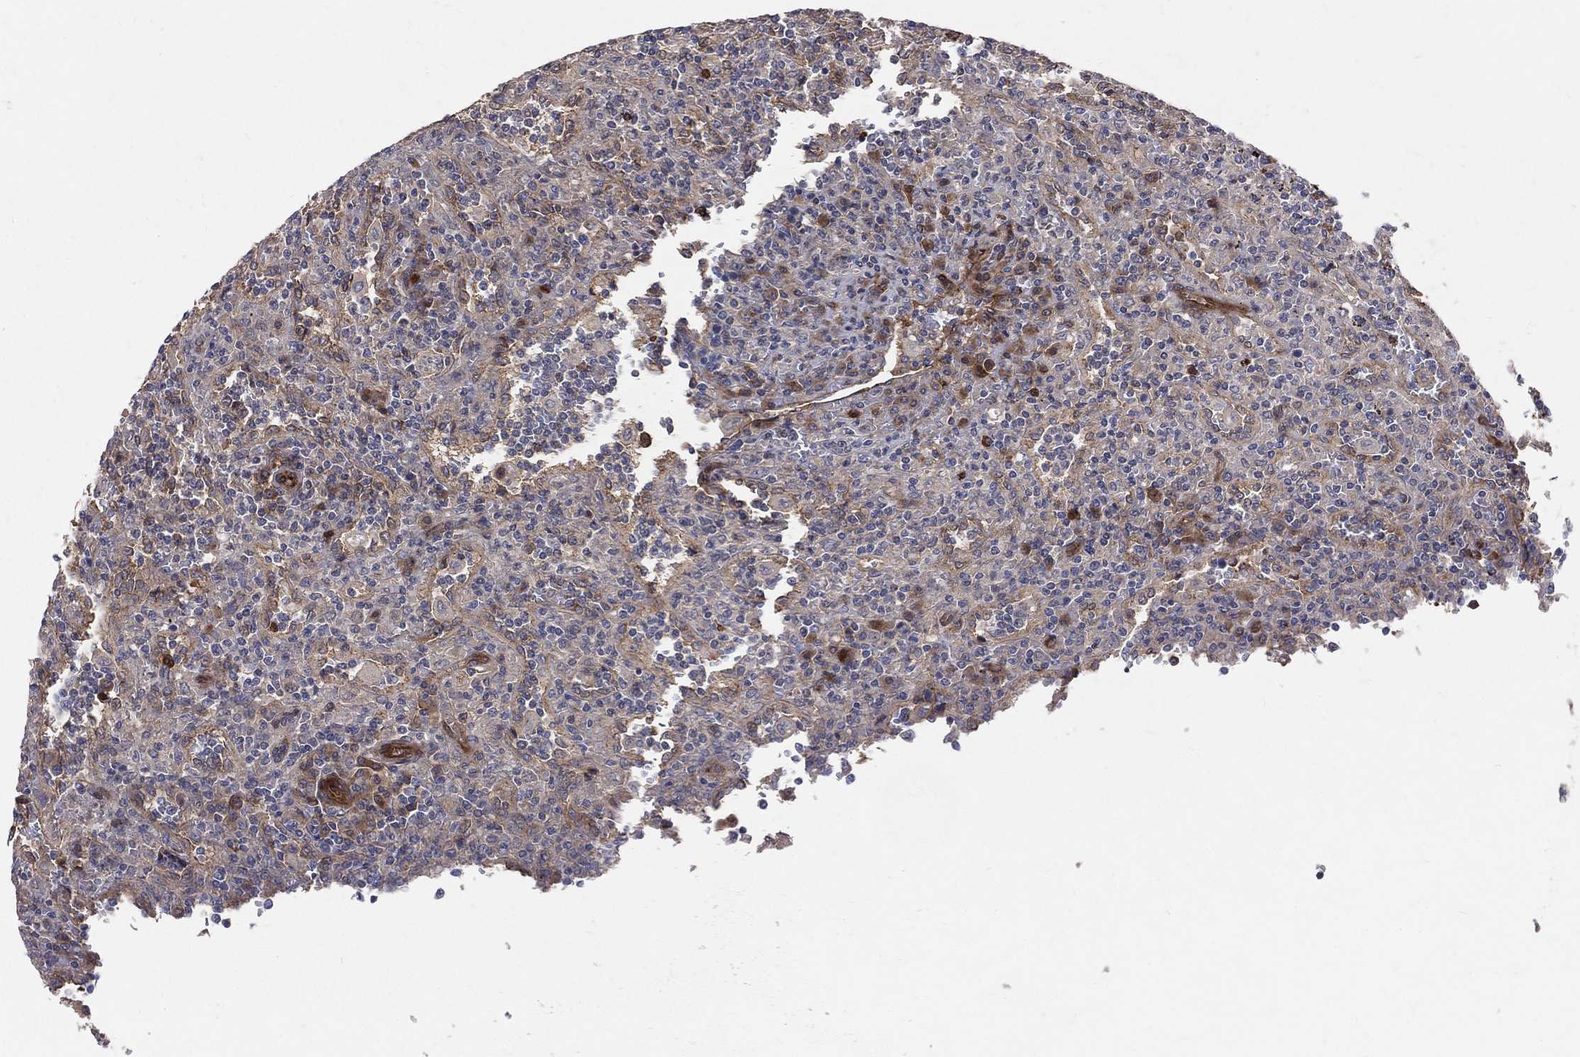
{"staining": {"intensity": "negative", "quantity": "none", "location": "none"}, "tissue": "lymphoma", "cell_type": "Tumor cells", "image_type": "cancer", "snomed": [{"axis": "morphology", "description": "Malignant lymphoma, non-Hodgkin's type, Low grade"}, {"axis": "topography", "description": "Spleen"}], "caption": "A high-resolution histopathology image shows immunohistochemistry staining of malignant lymphoma, non-Hodgkin's type (low-grade), which demonstrates no significant expression in tumor cells.", "gene": "ENTPD1", "patient": {"sex": "male", "age": 62}}